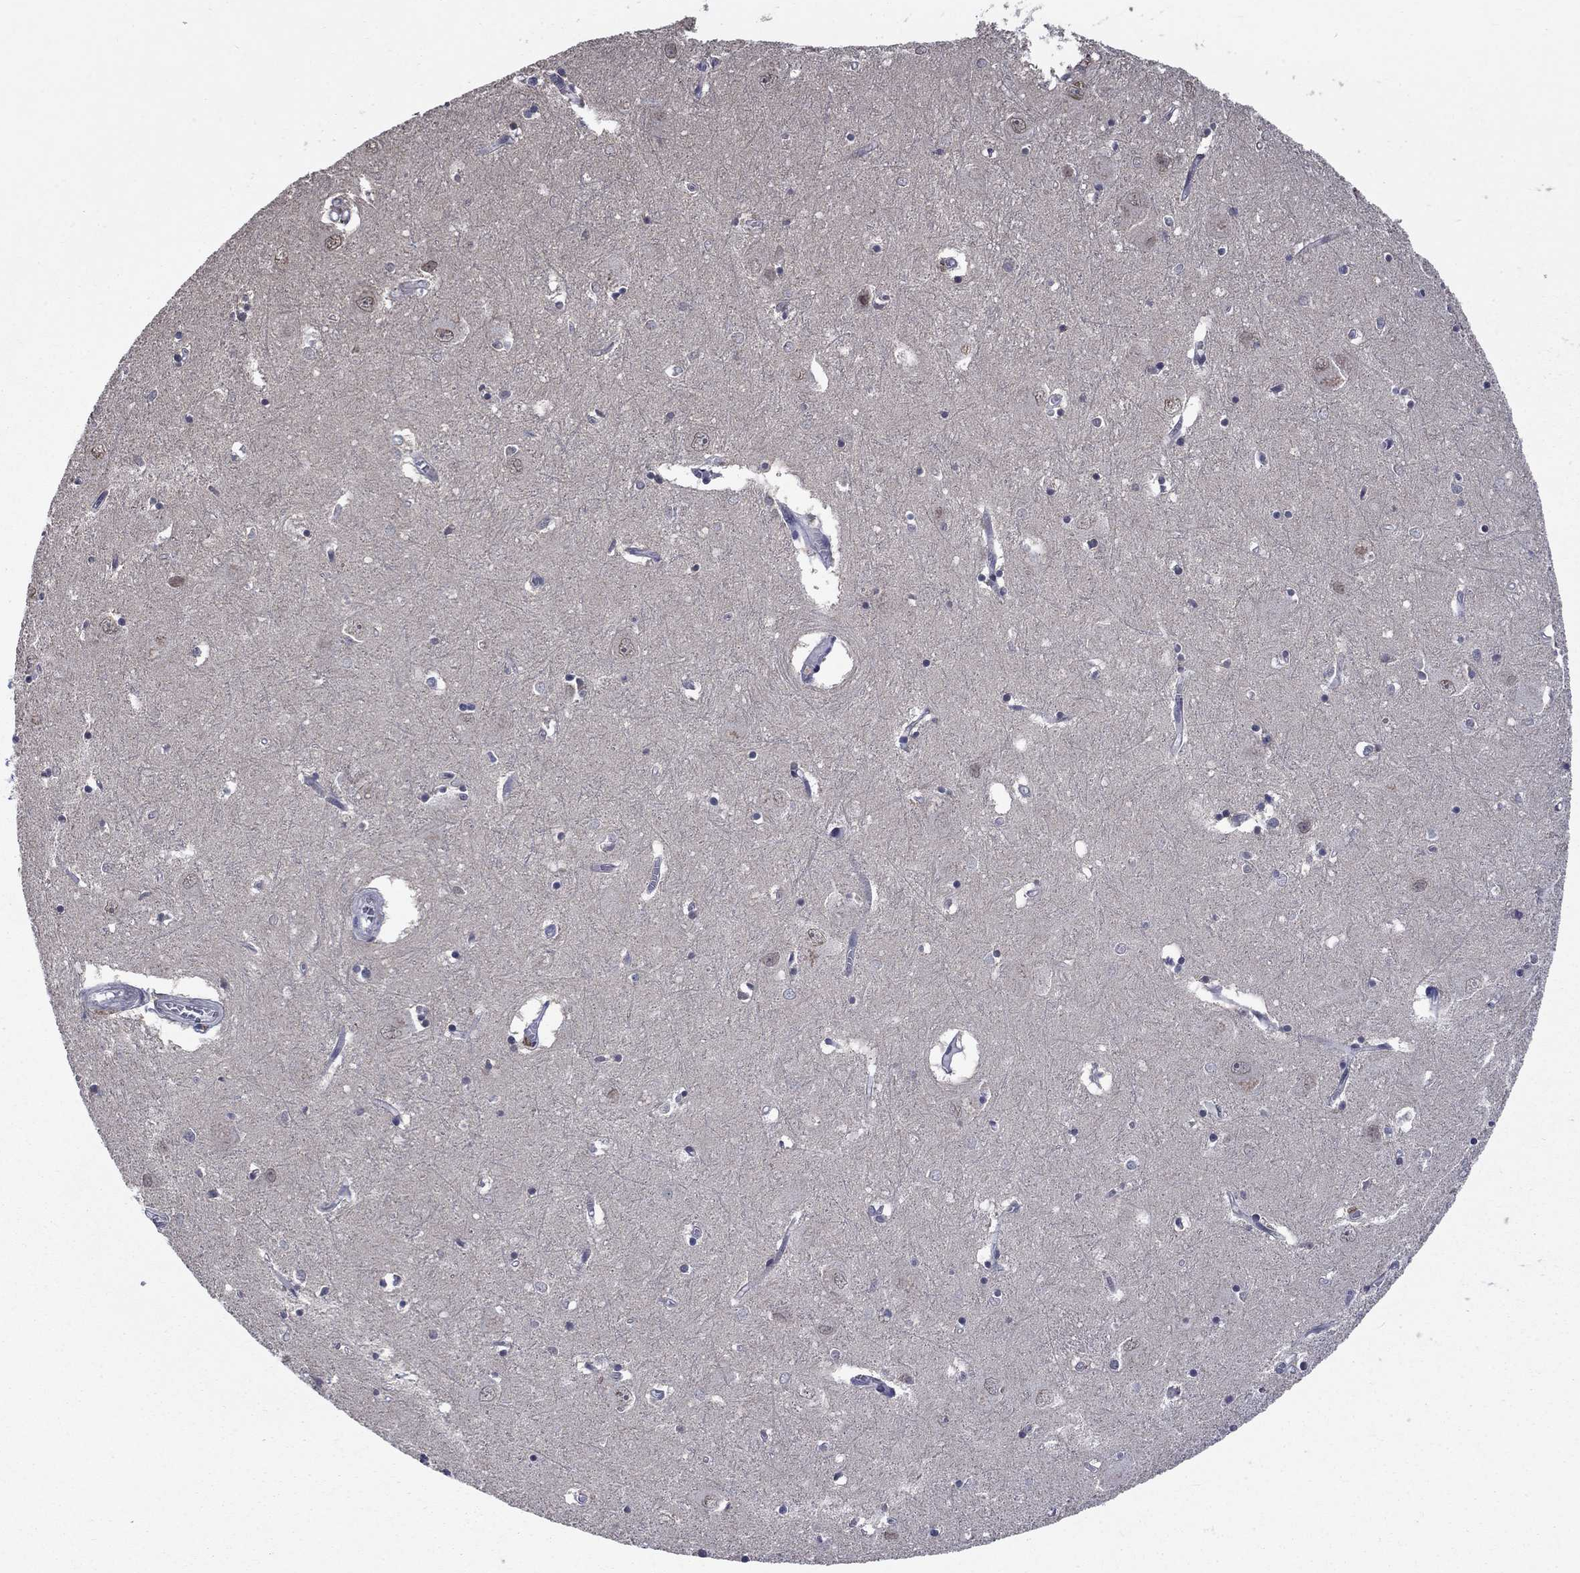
{"staining": {"intensity": "negative", "quantity": "none", "location": "none"}, "tissue": "caudate", "cell_type": "Glial cells", "image_type": "normal", "snomed": [{"axis": "morphology", "description": "Normal tissue, NOS"}, {"axis": "topography", "description": "Lateral ventricle wall"}], "caption": "Immunohistochemistry (IHC) of unremarkable caudate reveals no expression in glial cells. Nuclei are stained in blue.", "gene": "SPATA33", "patient": {"sex": "male", "age": 54}}